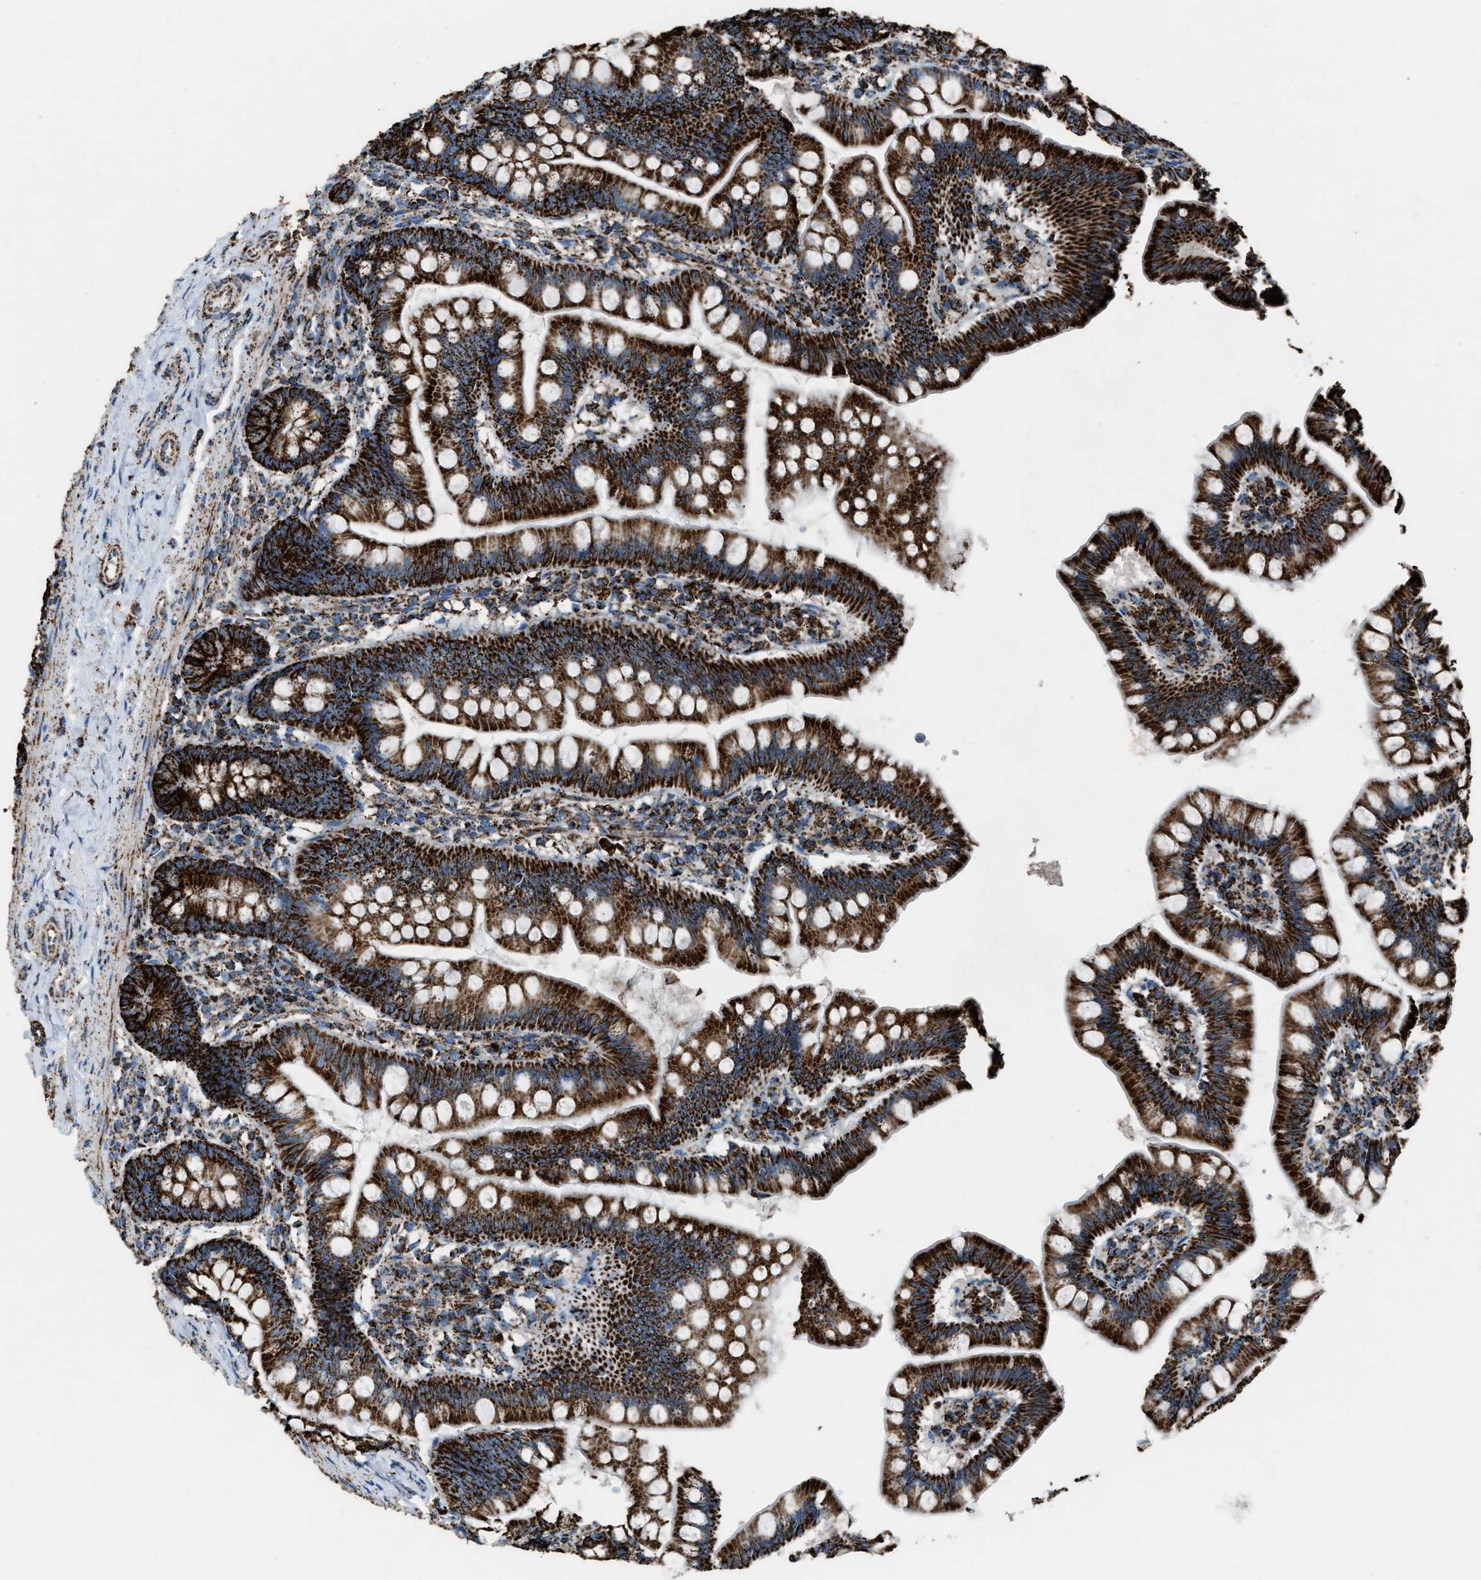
{"staining": {"intensity": "strong", "quantity": ">75%", "location": "cytoplasmic/membranous"}, "tissue": "small intestine", "cell_type": "Glandular cells", "image_type": "normal", "snomed": [{"axis": "morphology", "description": "Normal tissue, NOS"}, {"axis": "topography", "description": "Small intestine"}], "caption": "Unremarkable small intestine reveals strong cytoplasmic/membranous positivity in approximately >75% of glandular cells, visualized by immunohistochemistry.", "gene": "MDH2", "patient": {"sex": "male", "age": 7}}